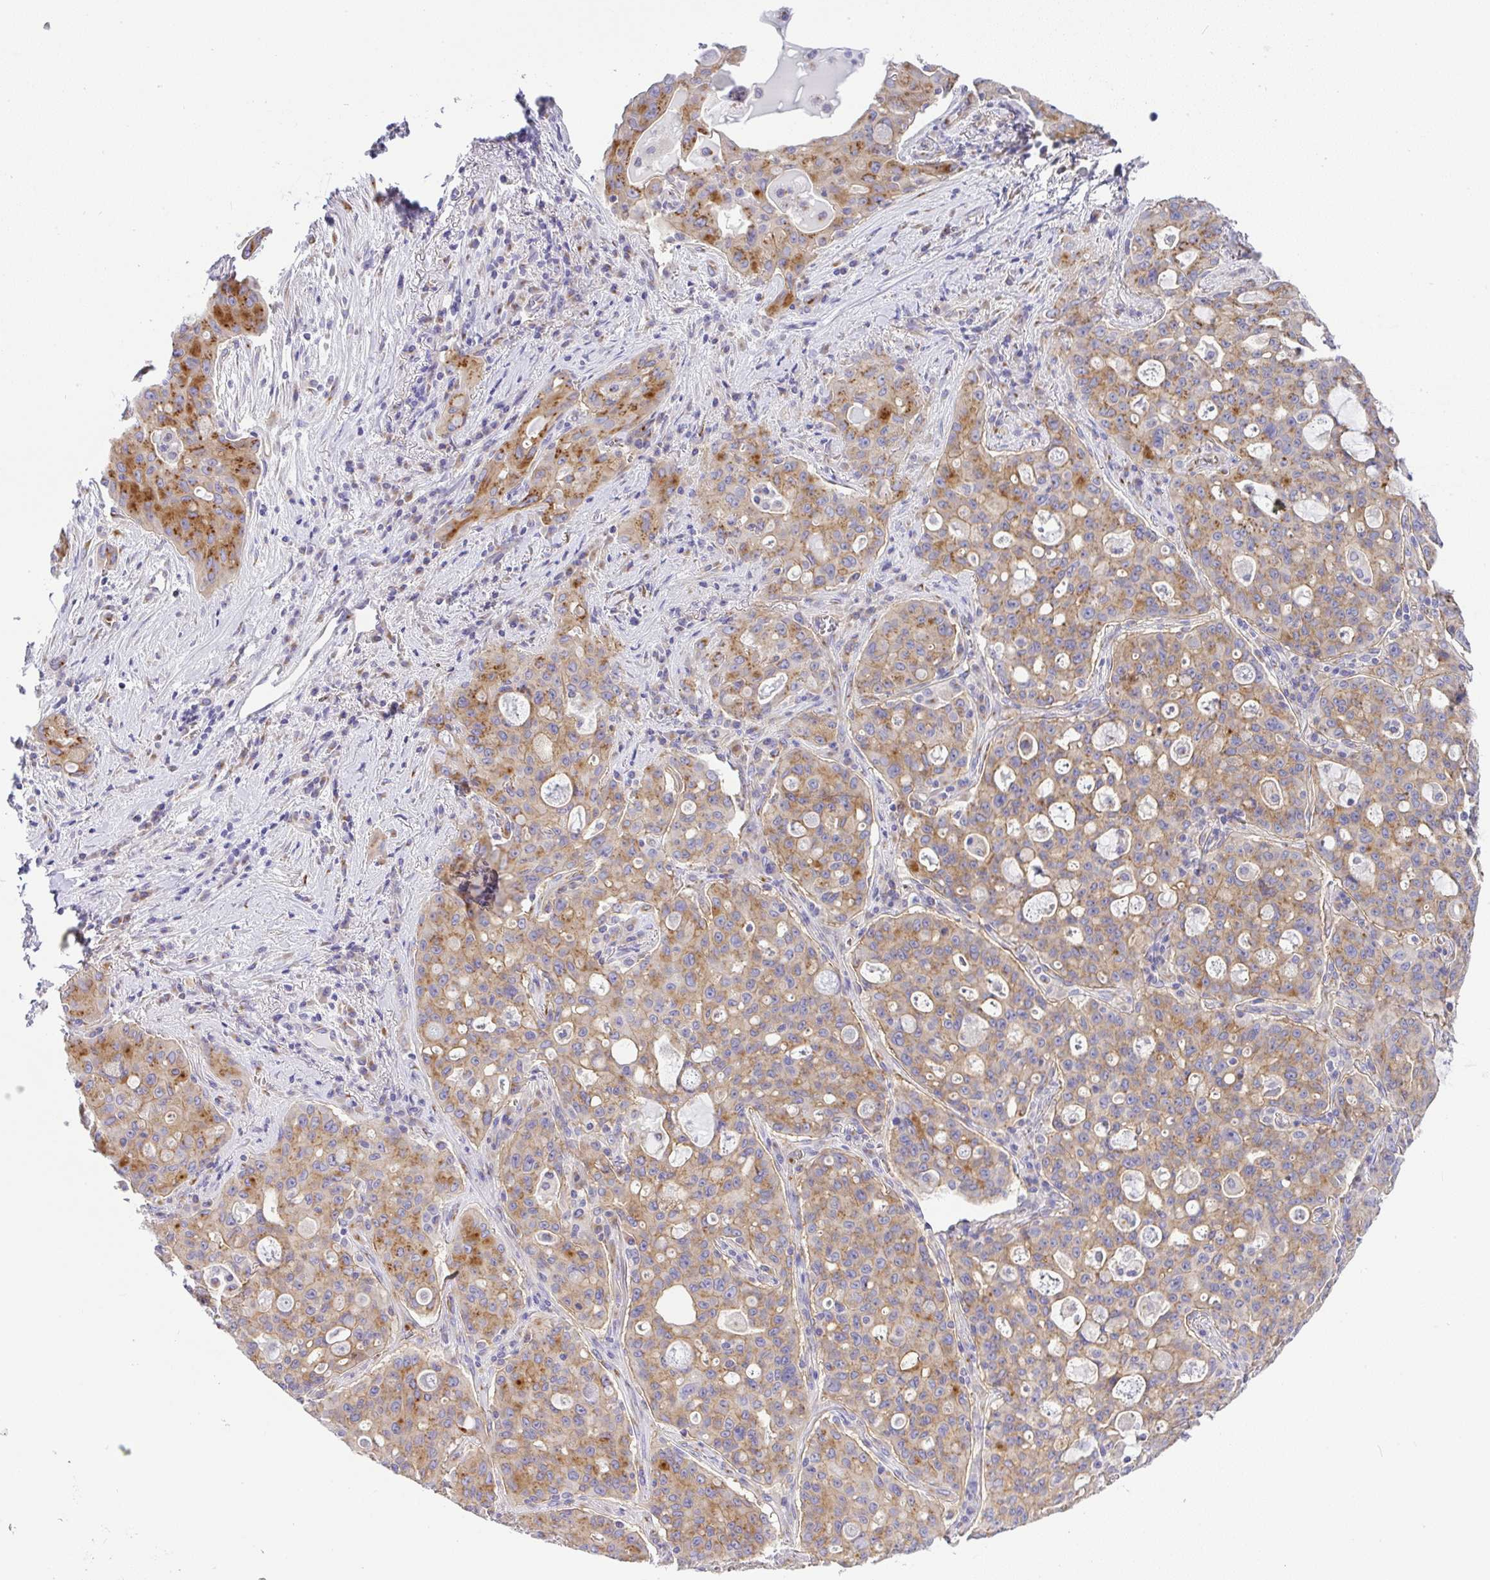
{"staining": {"intensity": "moderate", "quantity": ">75%", "location": "cytoplasmic/membranous"}, "tissue": "lung cancer", "cell_type": "Tumor cells", "image_type": "cancer", "snomed": [{"axis": "morphology", "description": "Adenocarcinoma, NOS"}, {"axis": "topography", "description": "Lung"}], "caption": "Human lung cancer stained with a protein marker displays moderate staining in tumor cells.", "gene": "FAM177A1", "patient": {"sex": "female", "age": 44}}